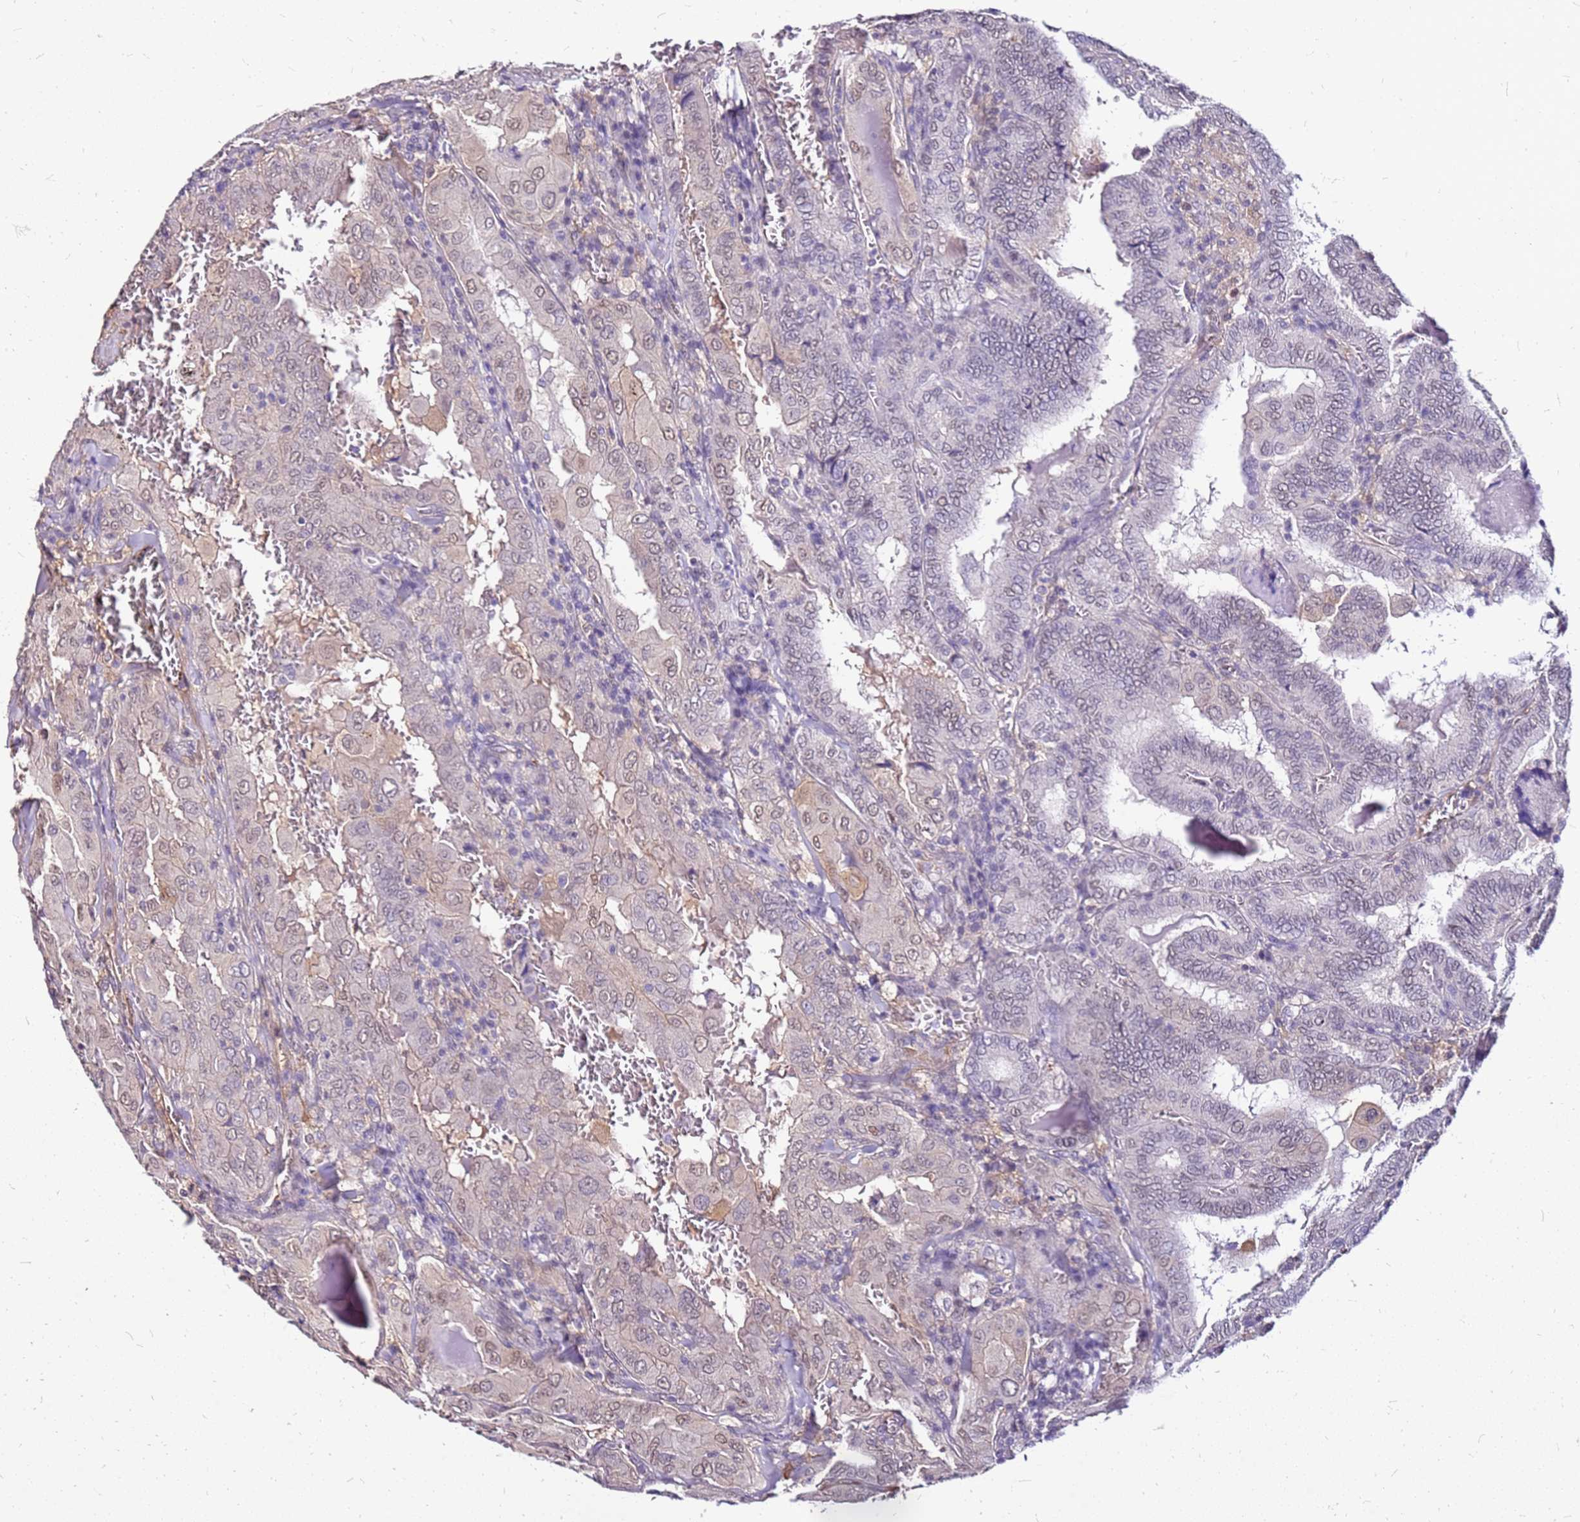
{"staining": {"intensity": "weak", "quantity": "<25%", "location": "nuclear"}, "tissue": "thyroid cancer", "cell_type": "Tumor cells", "image_type": "cancer", "snomed": [{"axis": "morphology", "description": "Papillary adenocarcinoma, NOS"}, {"axis": "topography", "description": "Thyroid gland"}], "caption": "DAB (3,3'-diaminobenzidine) immunohistochemical staining of papillary adenocarcinoma (thyroid) displays no significant positivity in tumor cells. The staining is performed using DAB brown chromogen with nuclei counter-stained in using hematoxylin.", "gene": "ALDH1A3", "patient": {"sex": "female", "age": 72}}